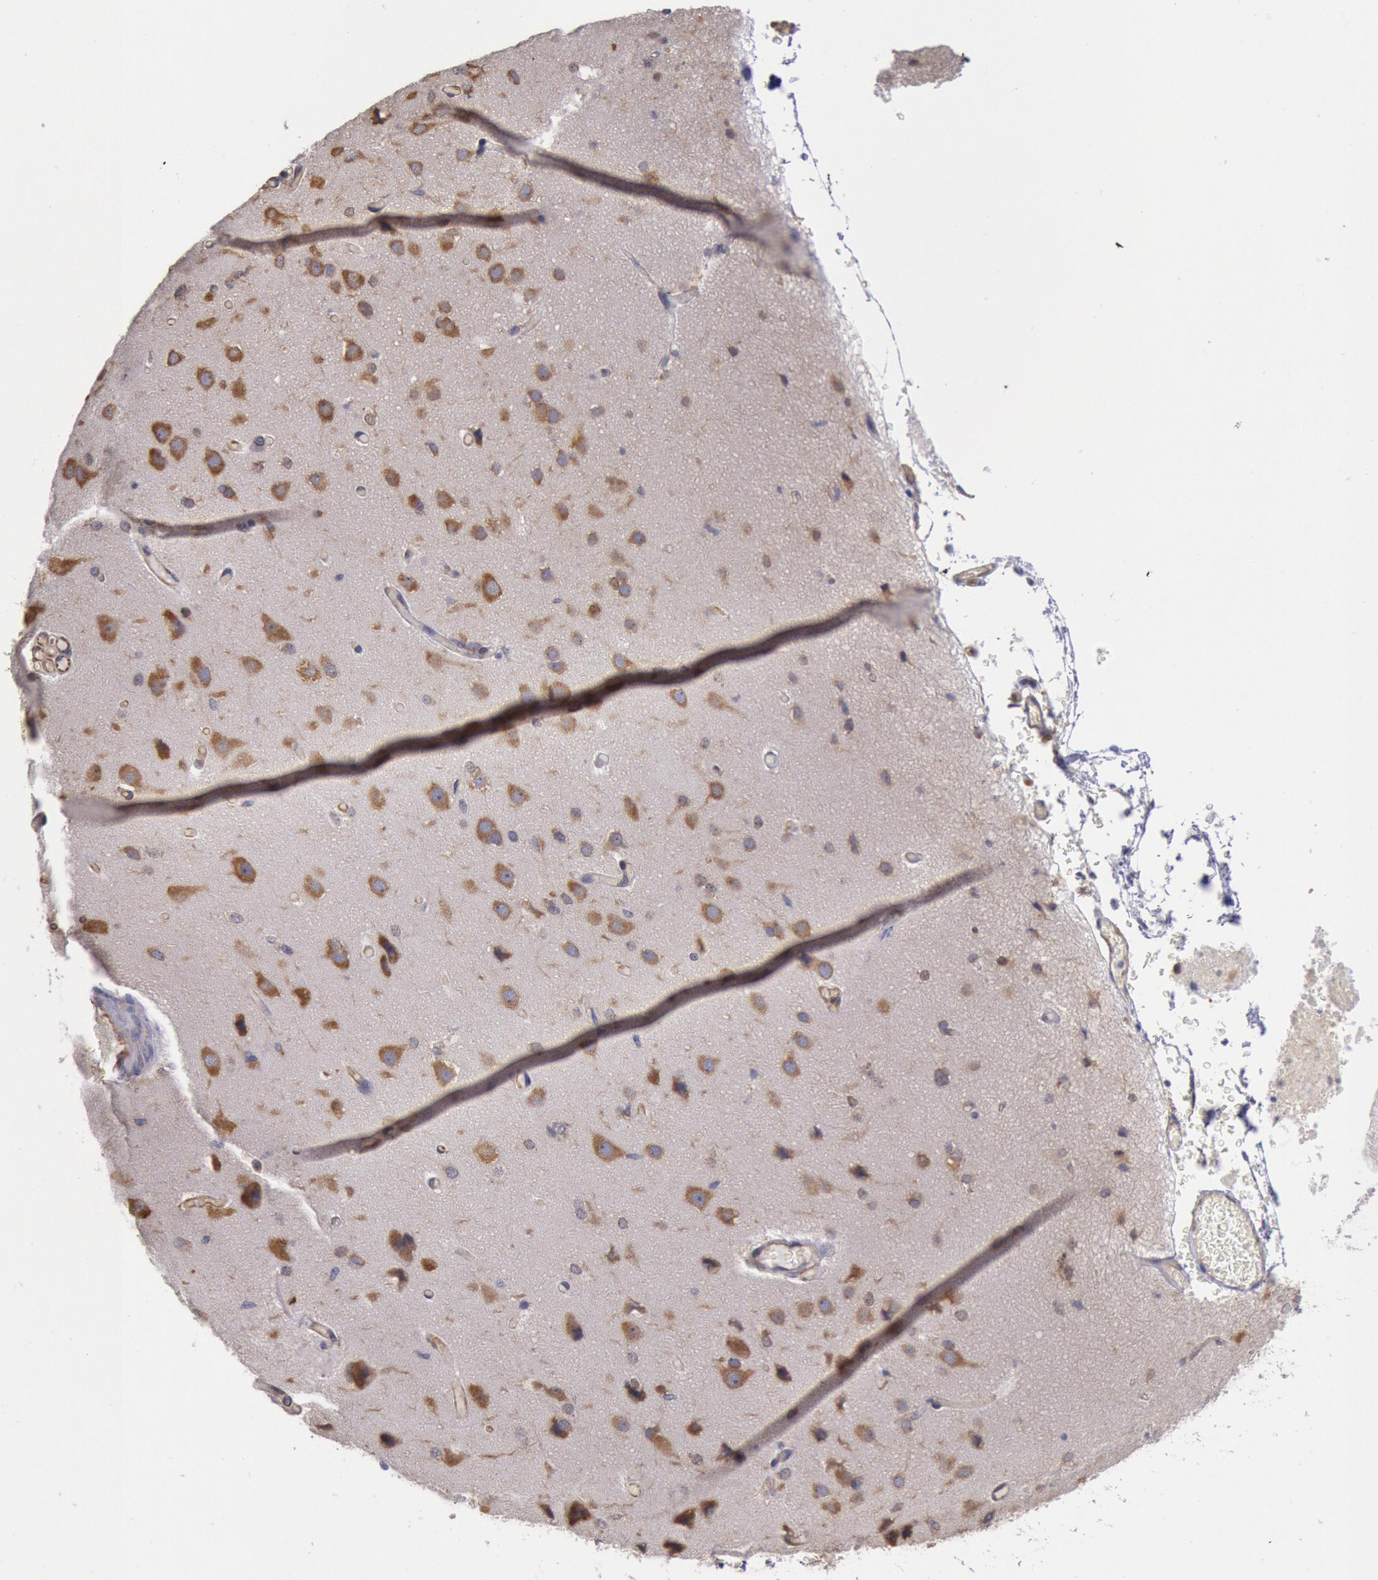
{"staining": {"intensity": "weak", "quantity": "25%-75%", "location": "cytoplasmic/membranous"}, "tissue": "cerebral cortex", "cell_type": "Endothelial cells", "image_type": "normal", "snomed": [{"axis": "morphology", "description": "Normal tissue, NOS"}, {"axis": "morphology", "description": "Glioma, malignant, High grade"}, {"axis": "topography", "description": "Cerebral cortex"}], "caption": "A low amount of weak cytoplasmic/membranous staining is appreciated in about 25%-75% of endothelial cells in unremarkable cerebral cortex. Nuclei are stained in blue.", "gene": "DRG1", "patient": {"sex": "male", "age": 77}}